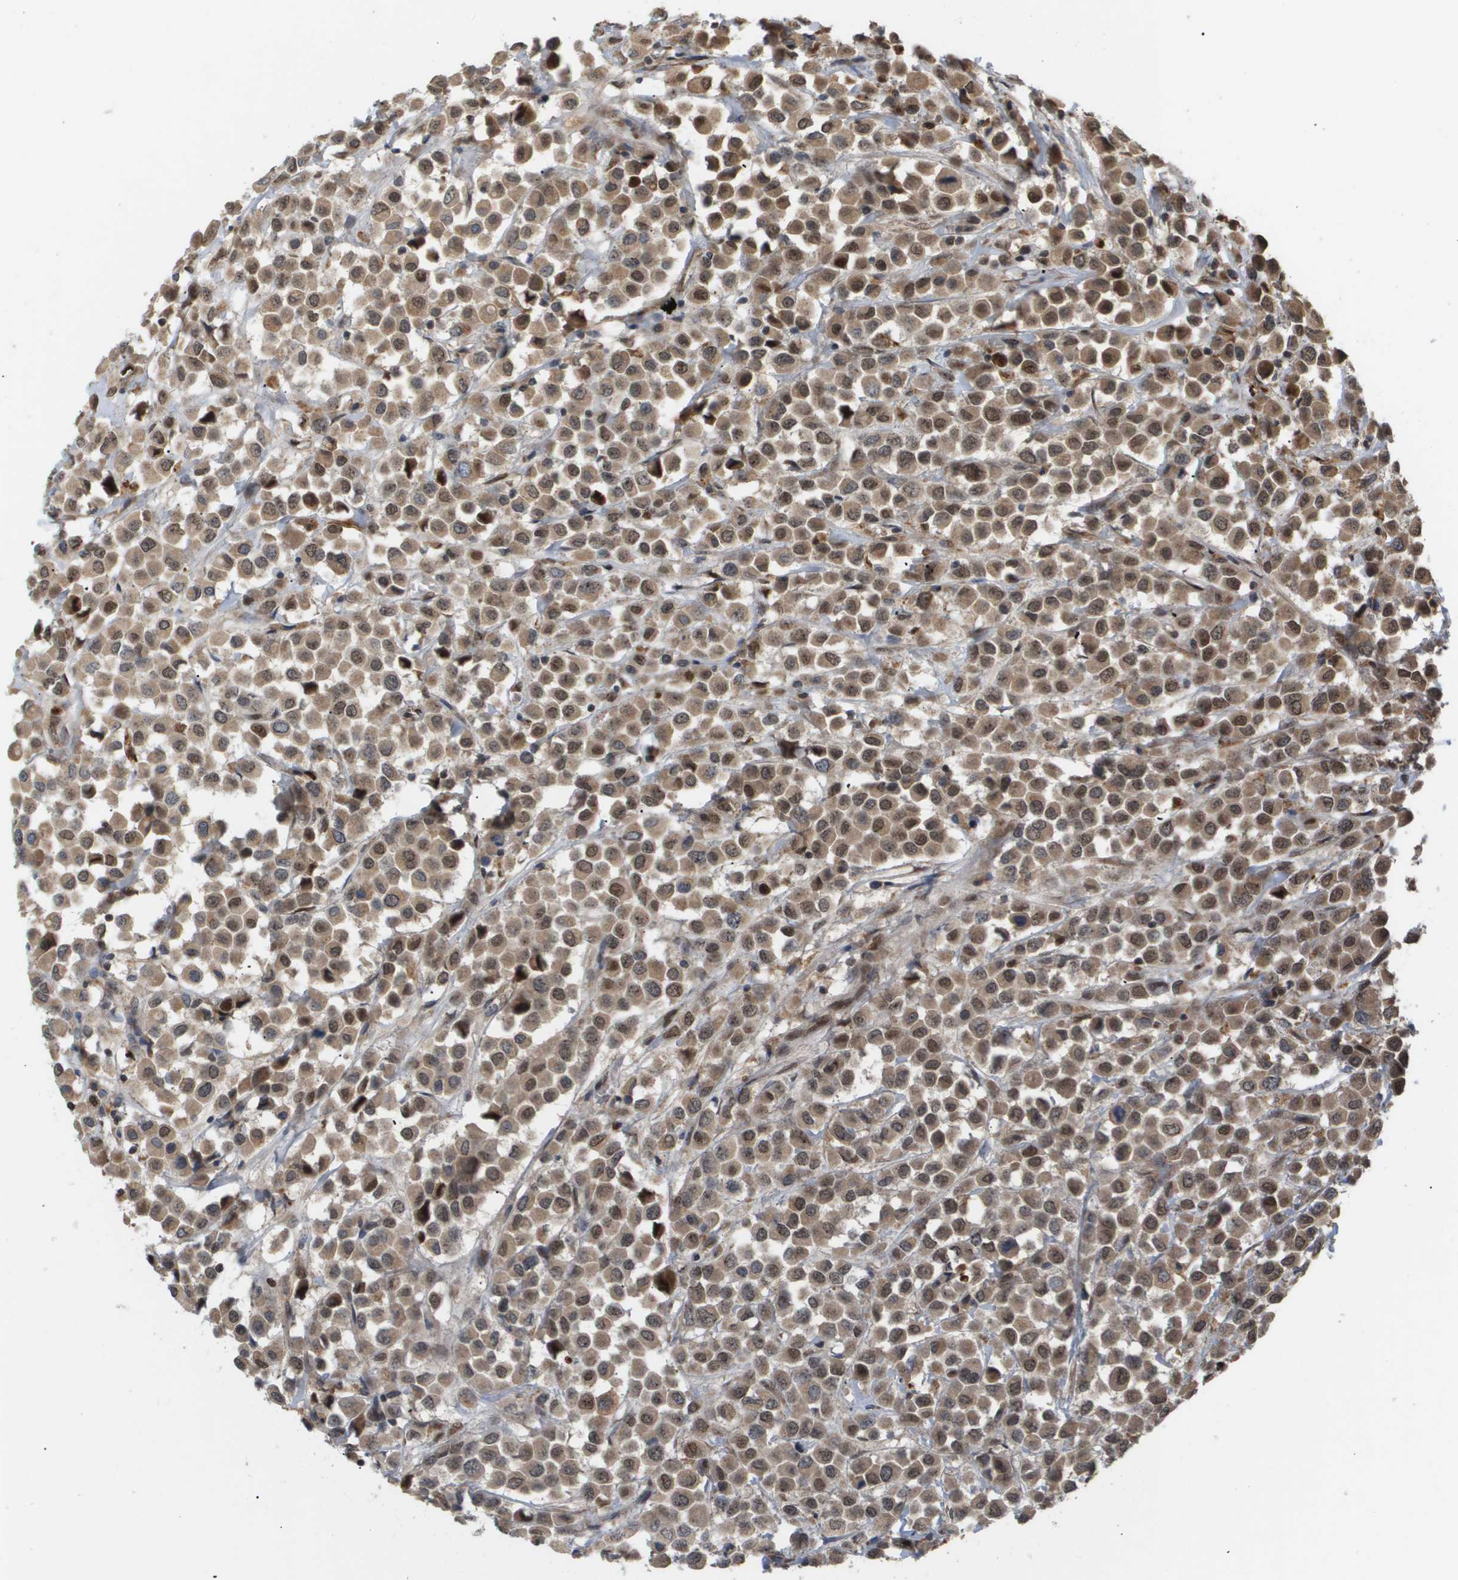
{"staining": {"intensity": "moderate", "quantity": ">75%", "location": "cytoplasmic/membranous,nuclear"}, "tissue": "breast cancer", "cell_type": "Tumor cells", "image_type": "cancer", "snomed": [{"axis": "morphology", "description": "Duct carcinoma"}, {"axis": "topography", "description": "Breast"}], "caption": "Protein staining demonstrates moderate cytoplasmic/membranous and nuclear expression in approximately >75% of tumor cells in breast cancer (infiltrating ductal carcinoma).", "gene": "PDGFB", "patient": {"sex": "female", "age": 61}}